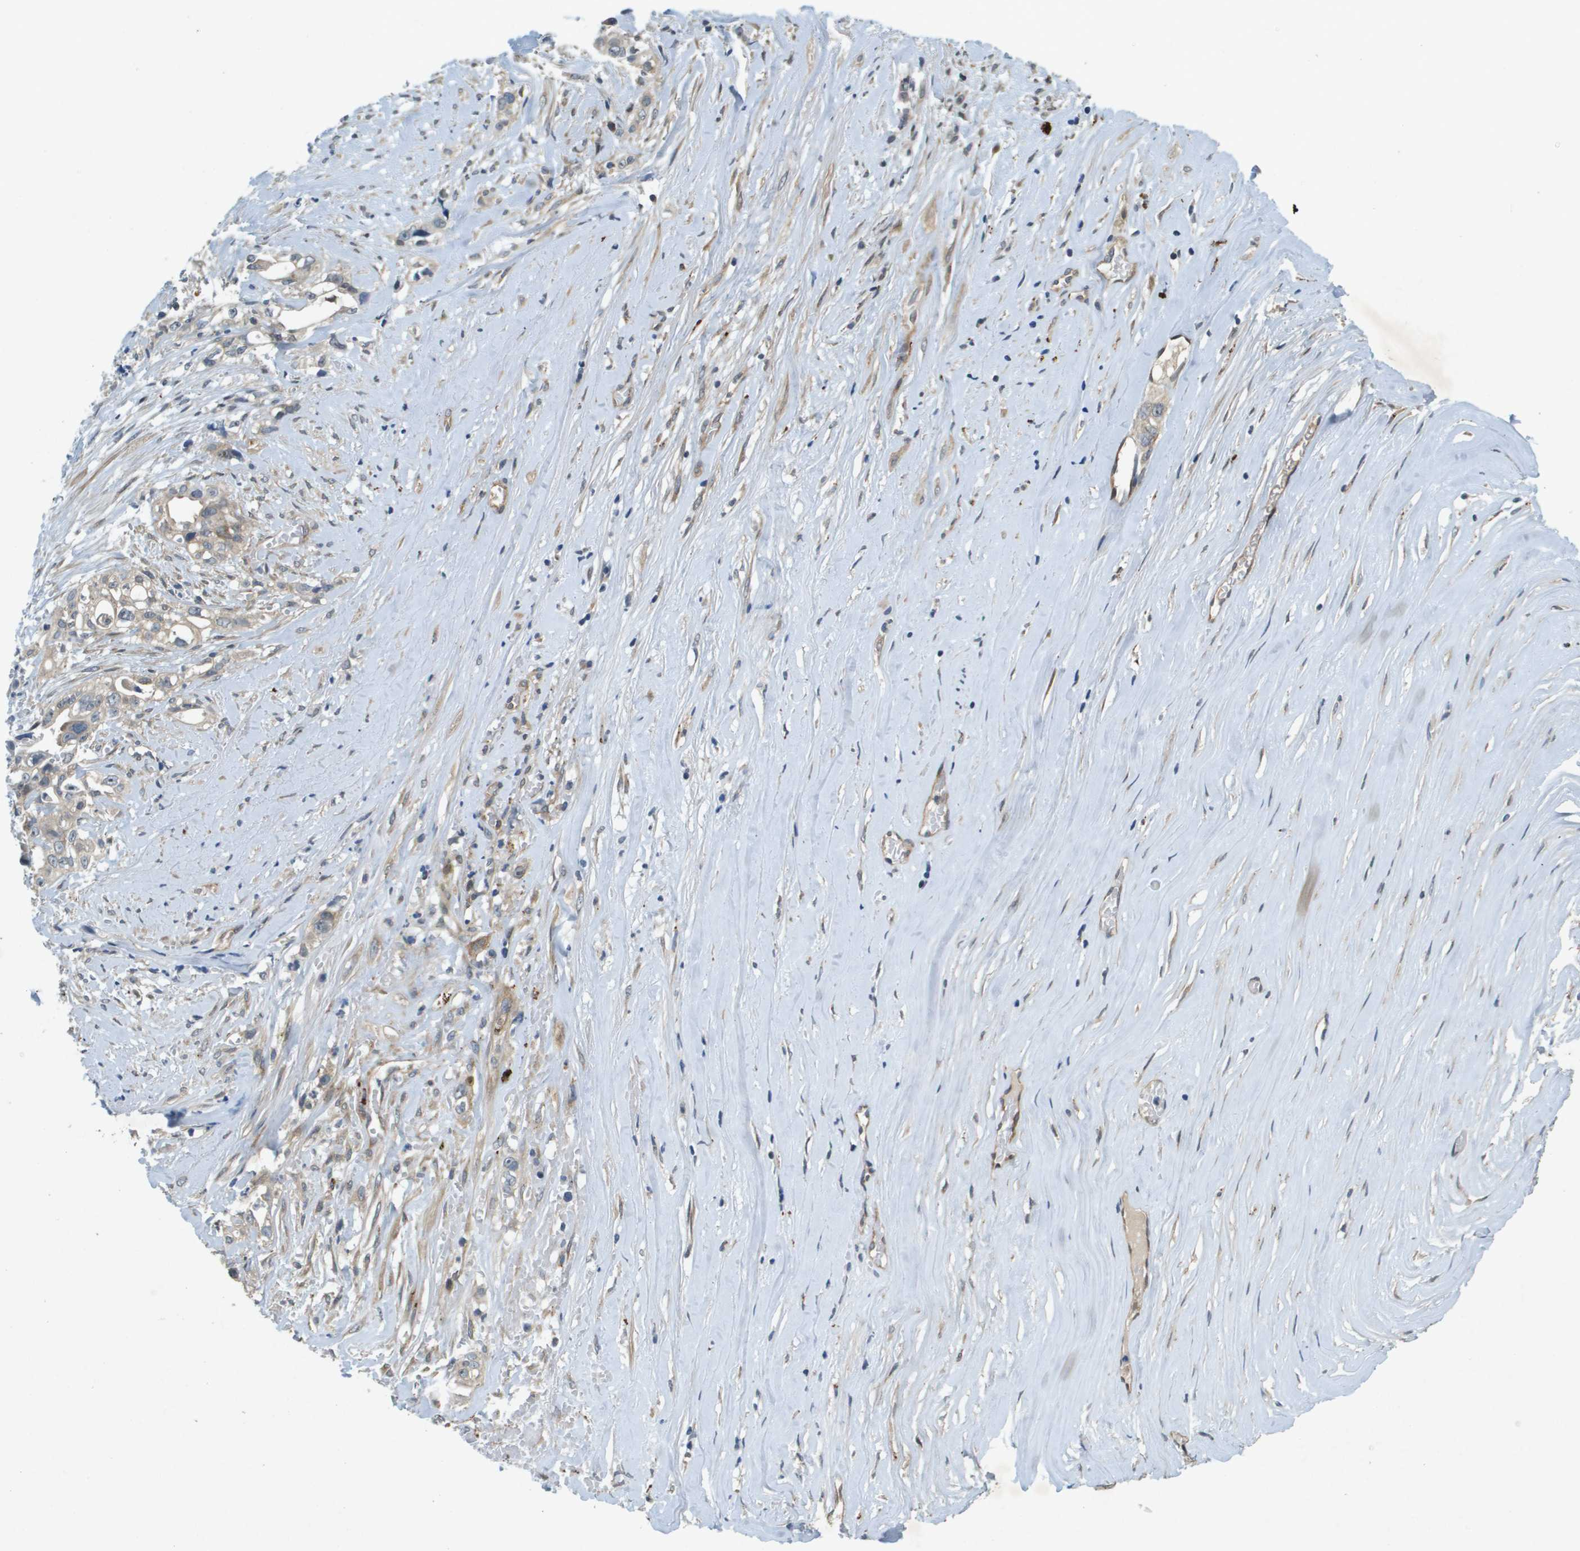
{"staining": {"intensity": "weak", "quantity": ">75%", "location": "cytoplasmic/membranous"}, "tissue": "liver cancer", "cell_type": "Tumor cells", "image_type": "cancer", "snomed": [{"axis": "morphology", "description": "Cholangiocarcinoma"}, {"axis": "topography", "description": "Liver"}], "caption": "IHC micrograph of neoplastic tissue: human liver cholangiocarcinoma stained using IHC demonstrates low levels of weak protein expression localized specifically in the cytoplasmic/membranous of tumor cells, appearing as a cytoplasmic/membranous brown color.", "gene": "PGAP3", "patient": {"sex": "female", "age": 70}}